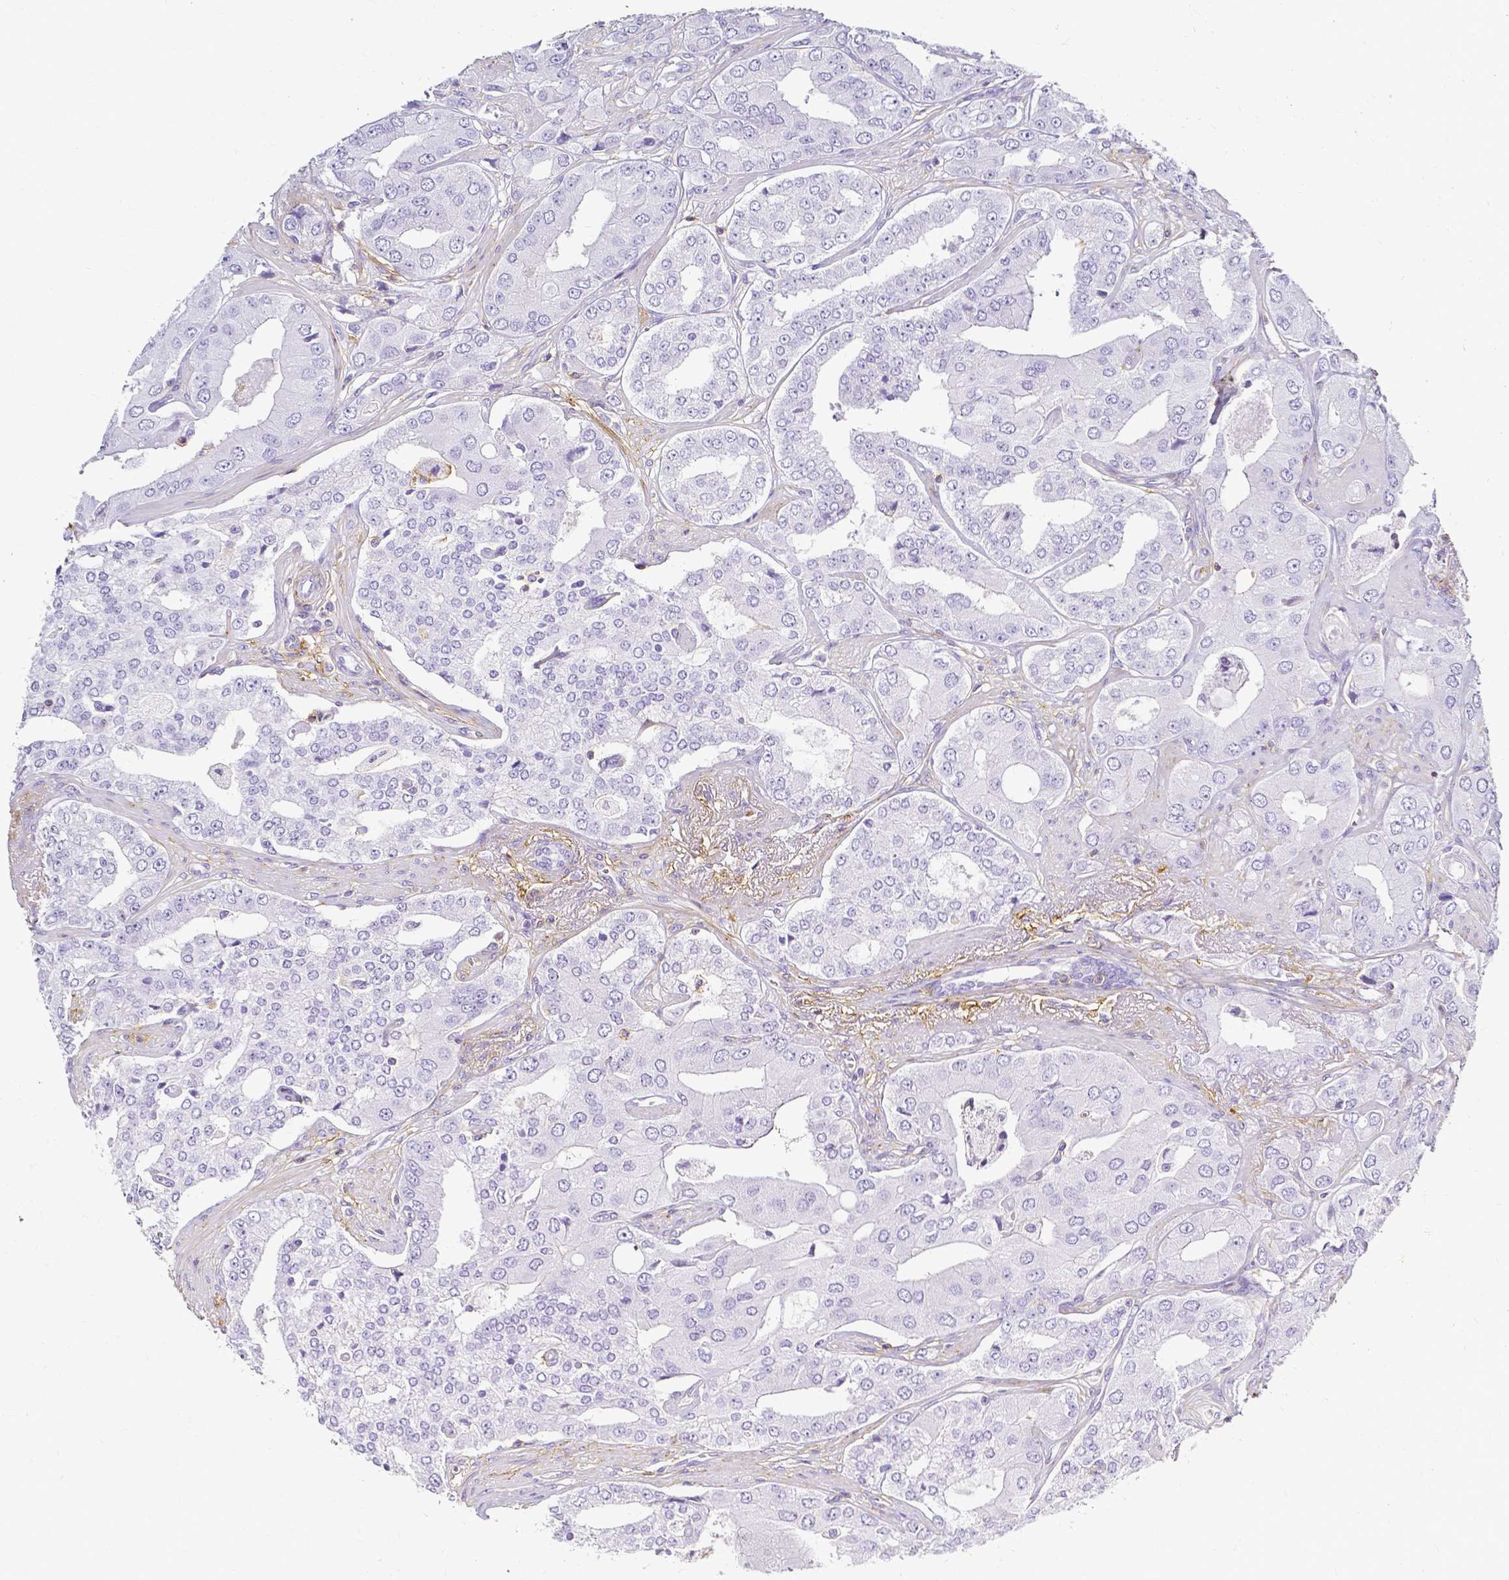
{"staining": {"intensity": "negative", "quantity": "none", "location": "none"}, "tissue": "prostate cancer", "cell_type": "Tumor cells", "image_type": "cancer", "snomed": [{"axis": "morphology", "description": "Adenocarcinoma, Low grade"}, {"axis": "topography", "description": "Prostate"}], "caption": "Protein analysis of adenocarcinoma (low-grade) (prostate) exhibits no significant expression in tumor cells.", "gene": "HSPA12A", "patient": {"sex": "male", "age": 60}}